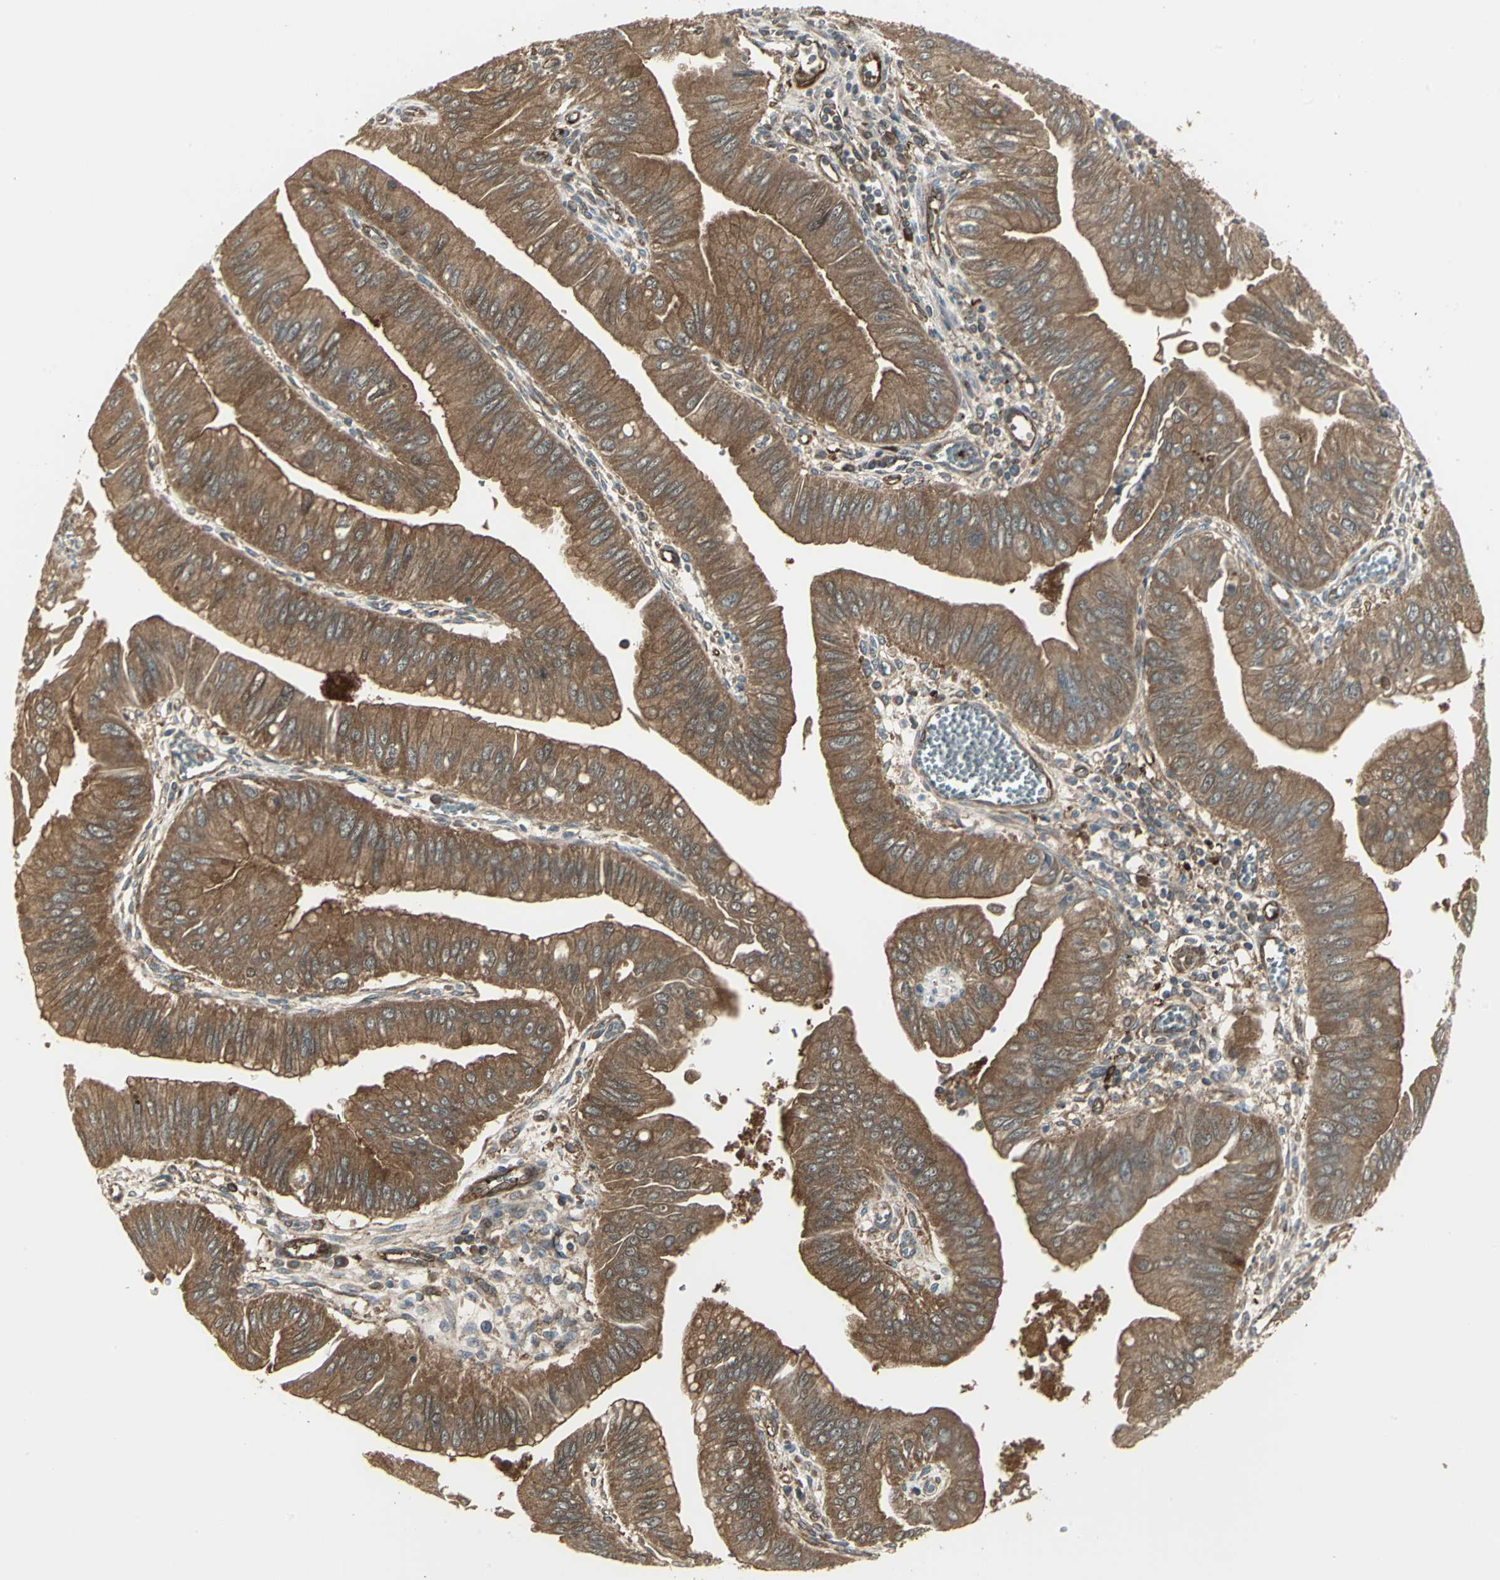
{"staining": {"intensity": "moderate", "quantity": ">75%", "location": "cytoplasmic/membranous"}, "tissue": "pancreatic cancer", "cell_type": "Tumor cells", "image_type": "cancer", "snomed": [{"axis": "morphology", "description": "Normal tissue, NOS"}, {"axis": "topography", "description": "Lymph node"}], "caption": "DAB immunohistochemical staining of human pancreatic cancer displays moderate cytoplasmic/membranous protein positivity in about >75% of tumor cells.", "gene": "PRXL2B", "patient": {"sex": "male", "age": 50}}